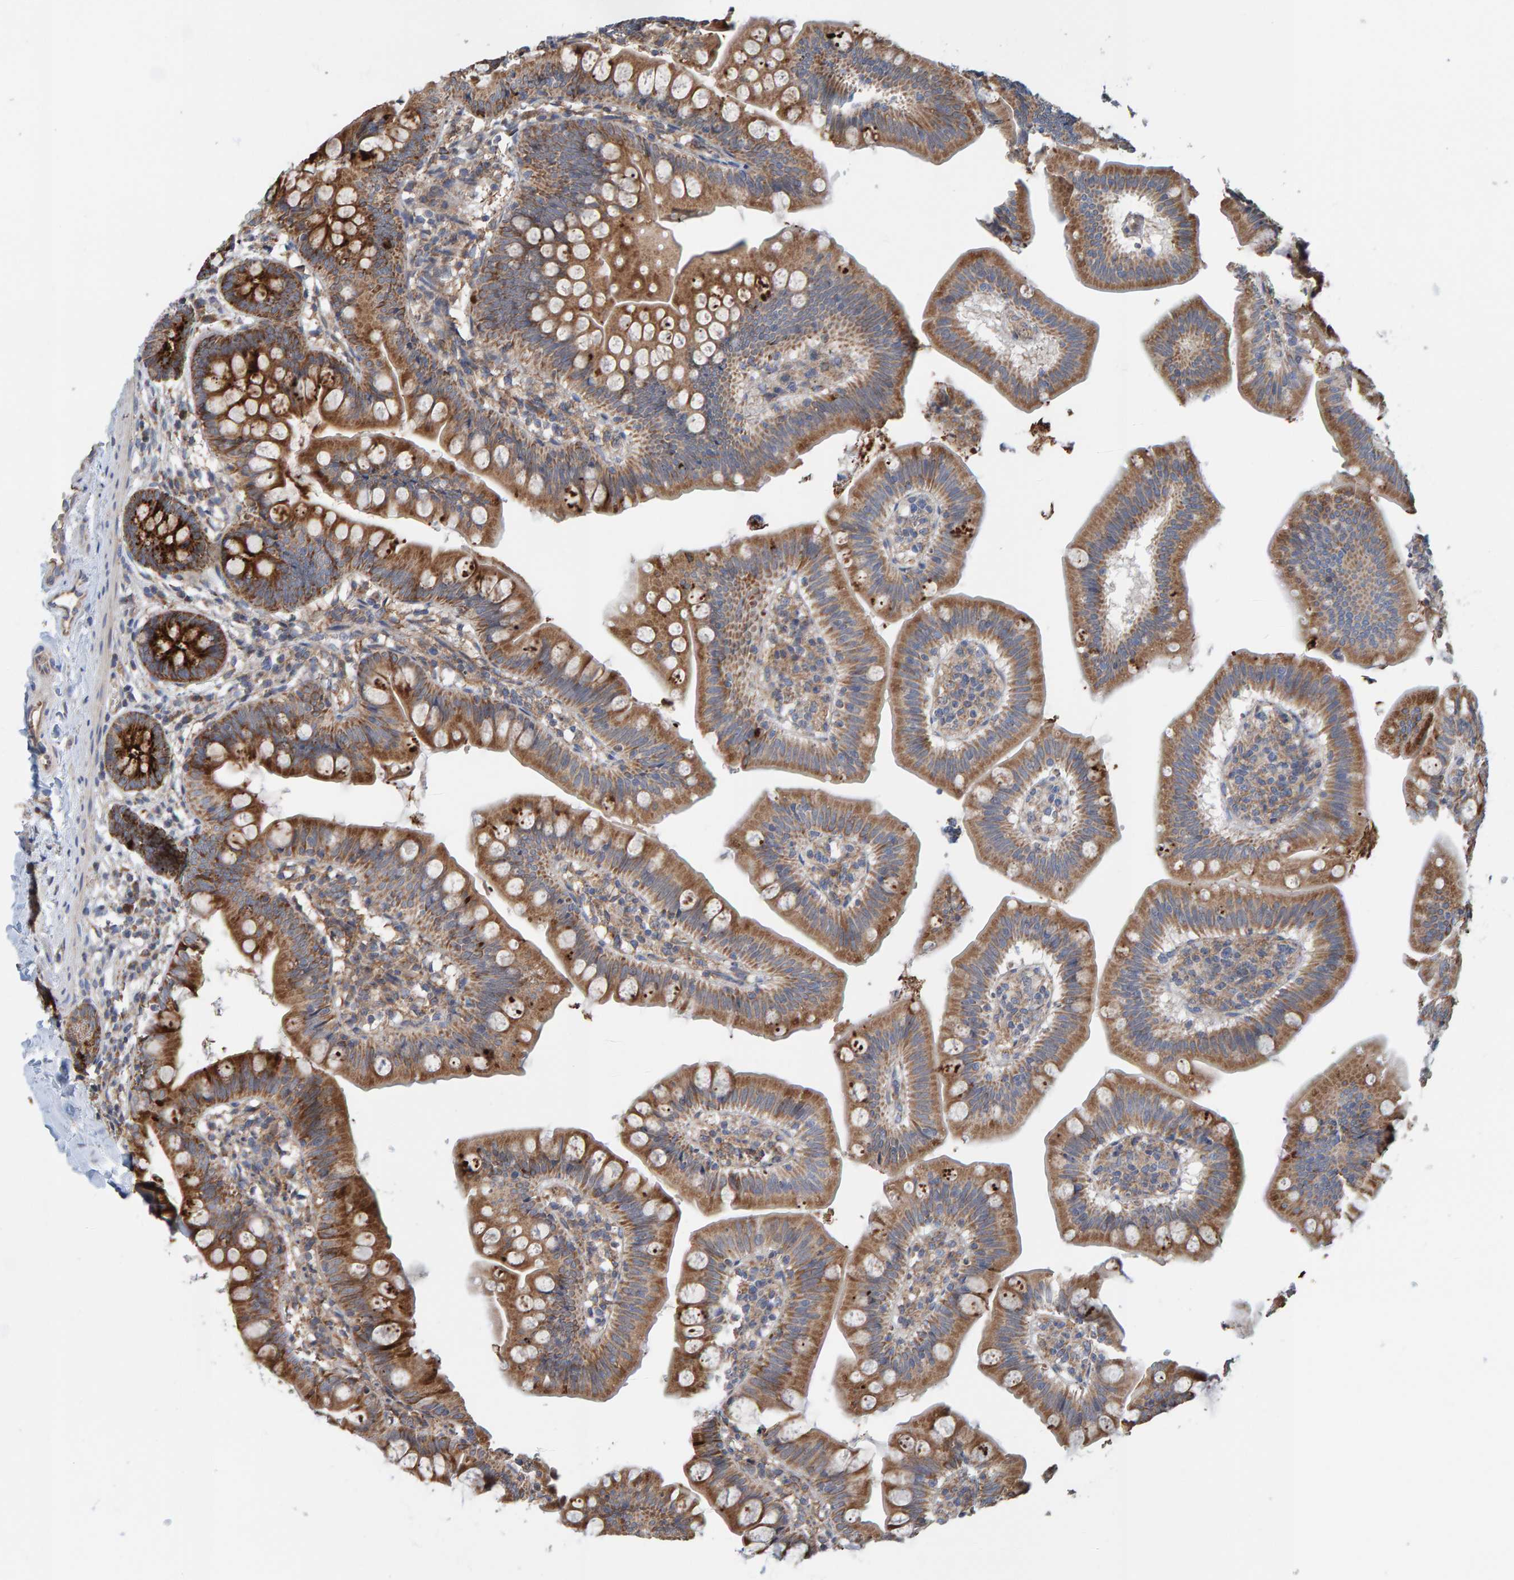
{"staining": {"intensity": "strong", "quantity": ">75%", "location": "cytoplasmic/membranous"}, "tissue": "small intestine", "cell_type": "Glandular cells", "image_type": "normal", "snomed": [{"axis": "morphology", "description": "Normal tissue, NOS"}, {"axis": "topography", "description": "Small intestine"}], "caption": "Immunohistochemistry (IHC) histopathology image of unremarkable small intestine: human small intestine stained using IHC shows high levels of strong protein expression localized specifically in the cytoplasmic/membranous of glandular cells, appearing as a cytoplasmic/membranous brown color.", "gene": "MRPL45", "patient": {"sex": "male", "age": 7}}